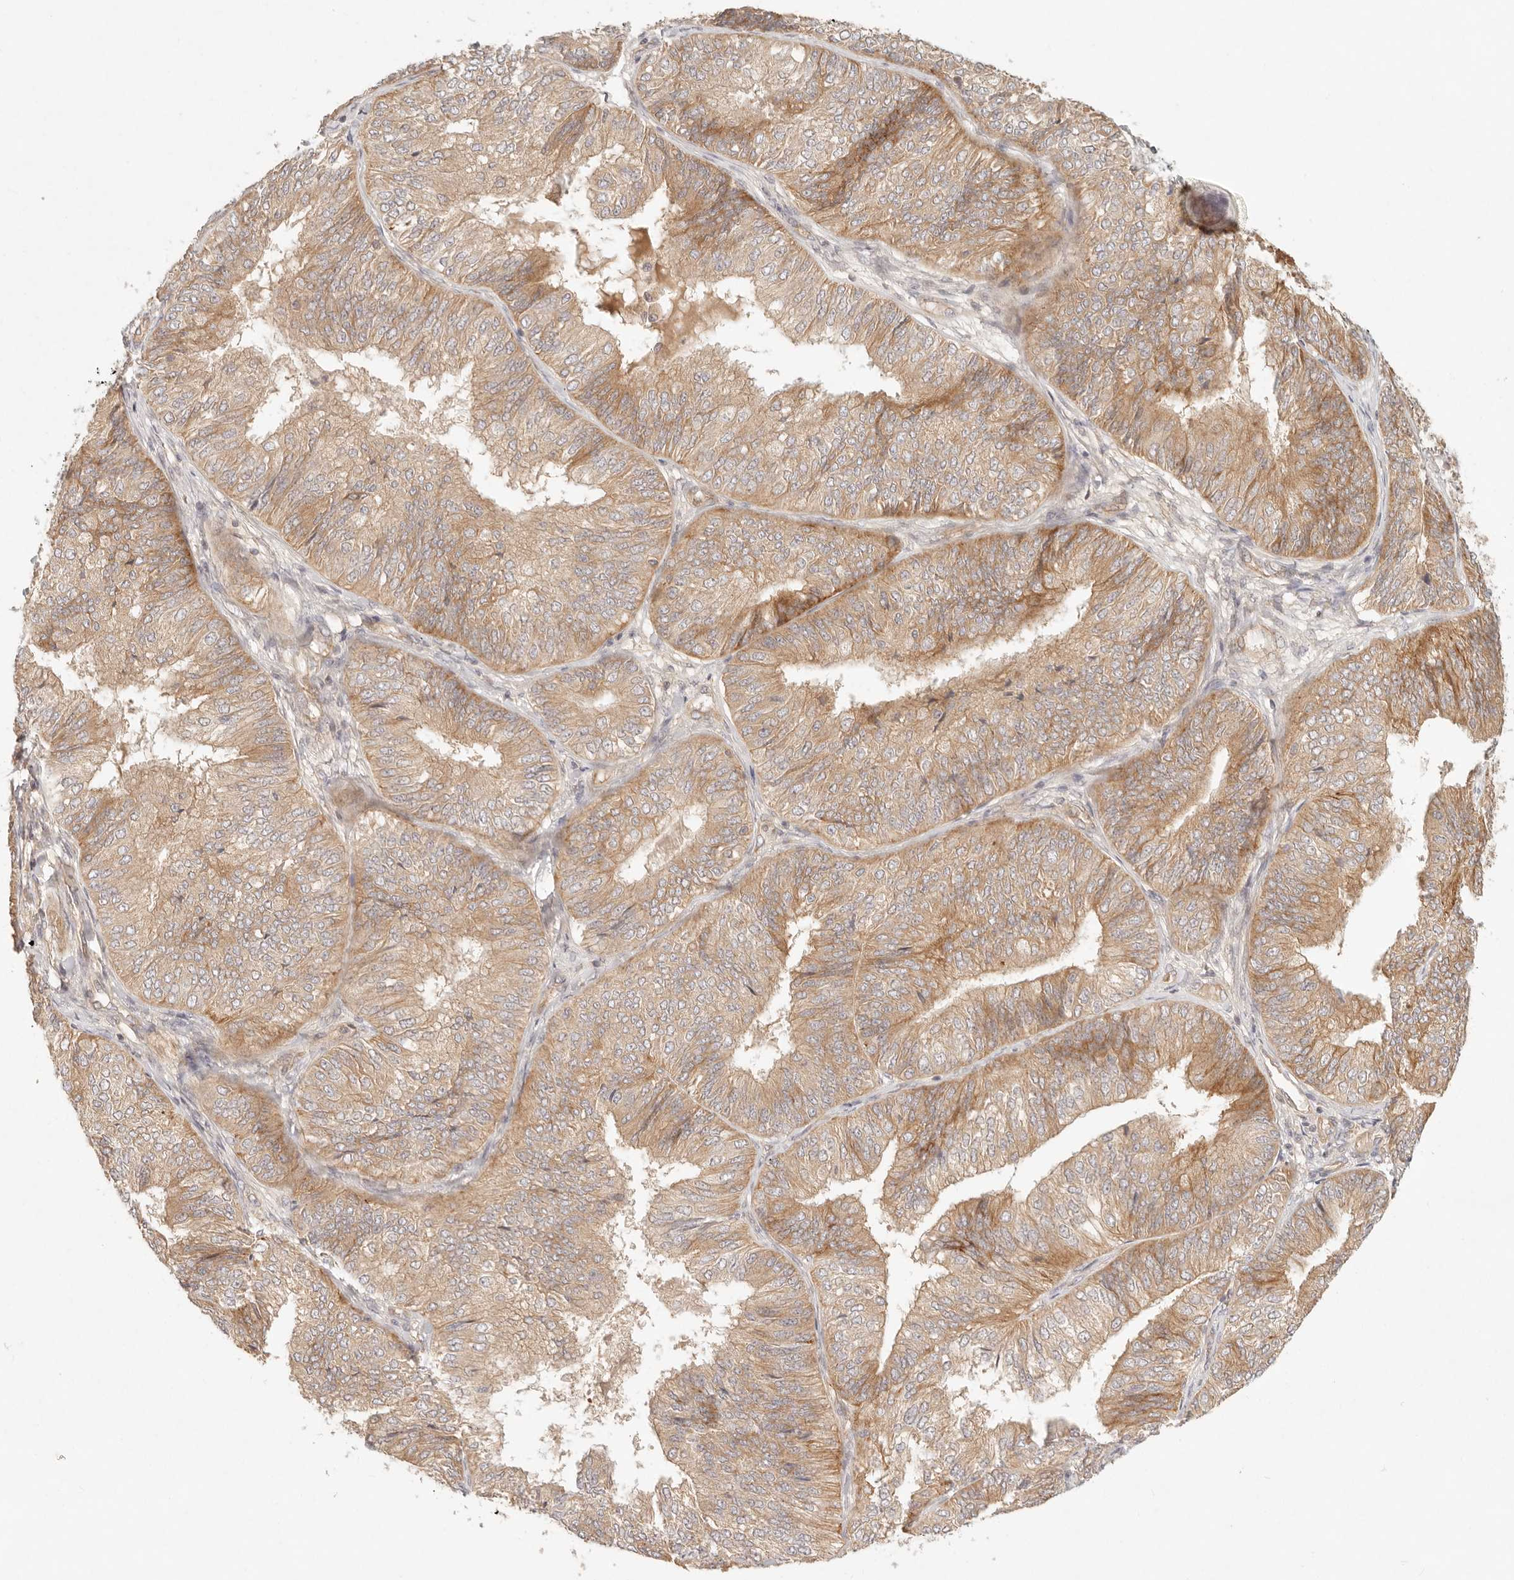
{"staining": {"intensity": "moderate", "quantity": ">75%", "location": "cytoplasmic/membranous"}, "tissue": "endometrial cancer", "cell_type": "Tumor cells", "image_type": "cancer", "snomed": [{"axis": "morphology", "description": "Adenocarcinoma, NOS"}, {"axis": "topography", "description": "Endometrium"}], "caption": "Endometrial adenocarcinoma stained with a brown dye demonstrates moderate cytoplasmic/membranous positive staining in approximately >75% of tumor cells.", "gene": "PPP1R3B", "patient": {"sex": "female", "age": 58}}